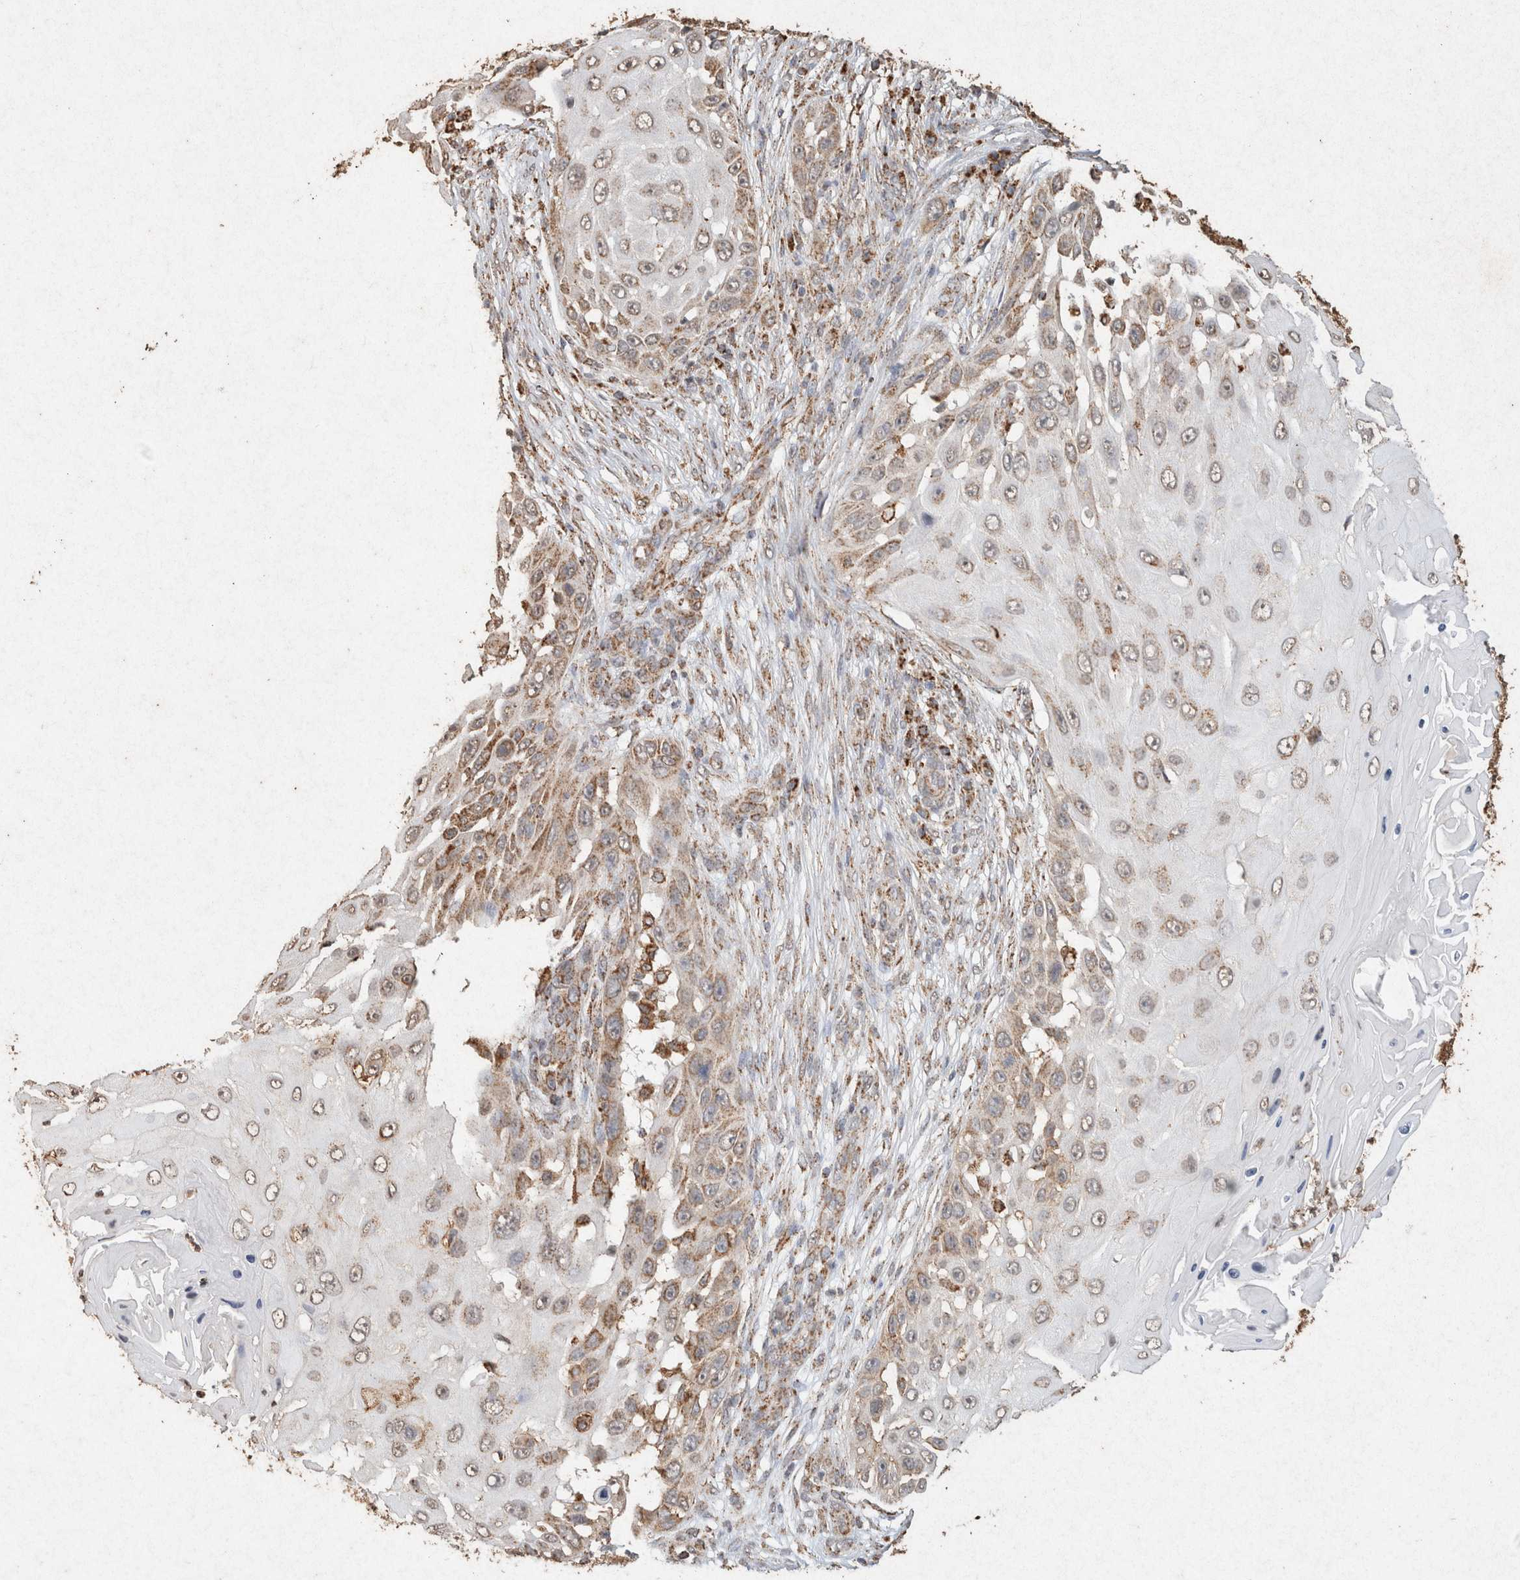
{"staining": {"intensity": "moderate", "quantity": "25%-75%", "location": "cytoplasmic/membranous"}, "tissue": "skin cancer", "cell_type": "Tumor cells", "image_type": "cancer", "snomed": [{"axis": "morphology", "description": "Squamous cell carcinoma, NOS"}, {"axis": "topography", "description": "Skin"}], "caption": "Squamous cell carcinoma (skin) stained with DAB immunohistochemistry shows medium levels of moderate cytoplasmic/membranous expression in approximately 25%-75% of tumor cells. Nuclei are stained in blue.", "gene": "SDC2", "patient": {"sex": "female", "age": 44}}